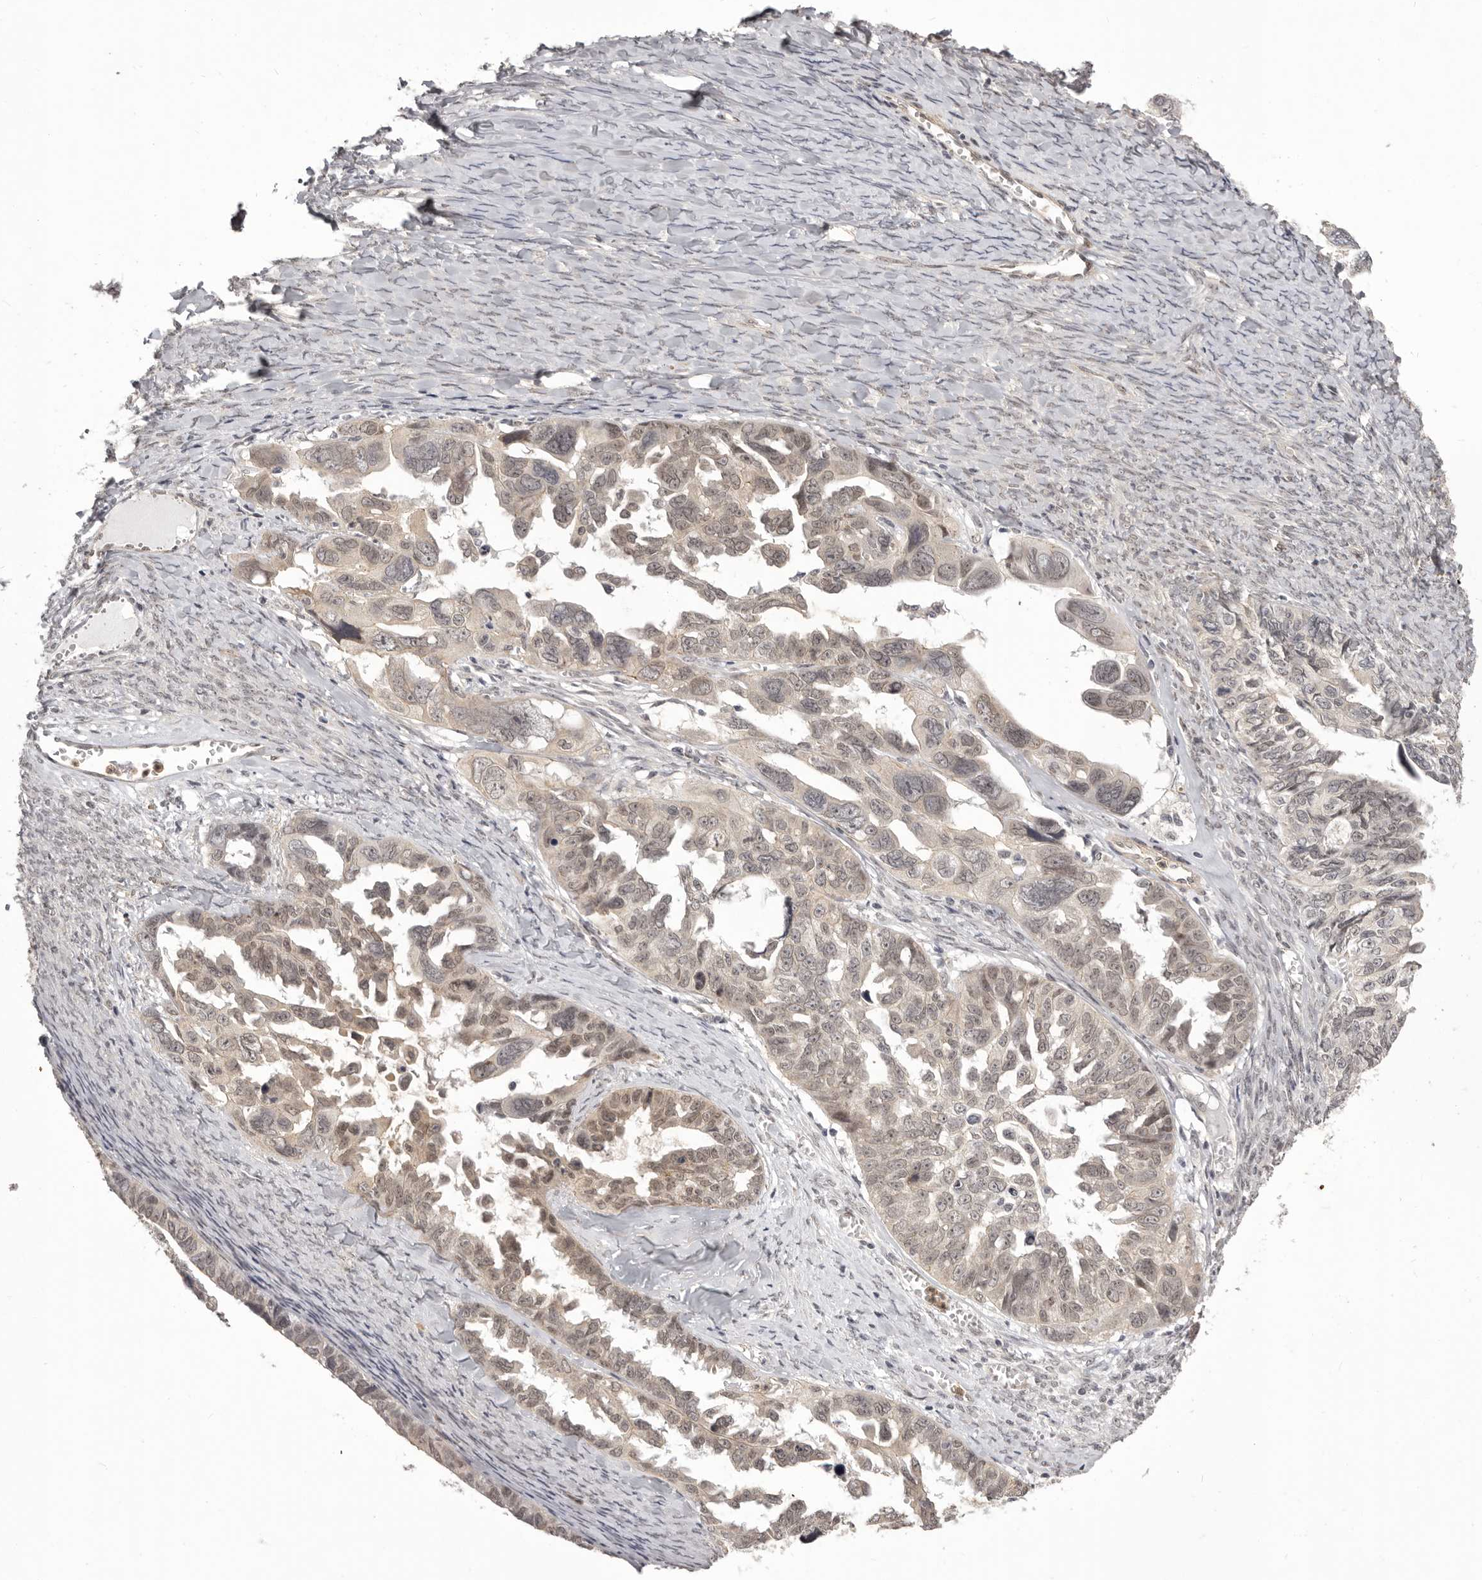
{"staining": {"intensity": "weak", "quantity": ">75%", "location": "cytoplasmic/membranous,nuclear"}, "tissue": "ovarian cancer", "cell_type": "Tumor cells", "image_type": "cancer", "snomed": [{"axis": "morphology", "description": "Cystadenocarcinoma, serous, NOS"}, {"axis": "topography", "description": "Ovary"}], "caption": "The micrograph reveals a brown stain indicating the presence of a protein in the cytoplasmic/membranous and nuclear of tumor cells in ovarian serous cystadenocarcinoma.", "gene": "RNF2", "patient": {"sex": "female", "age": 79}}